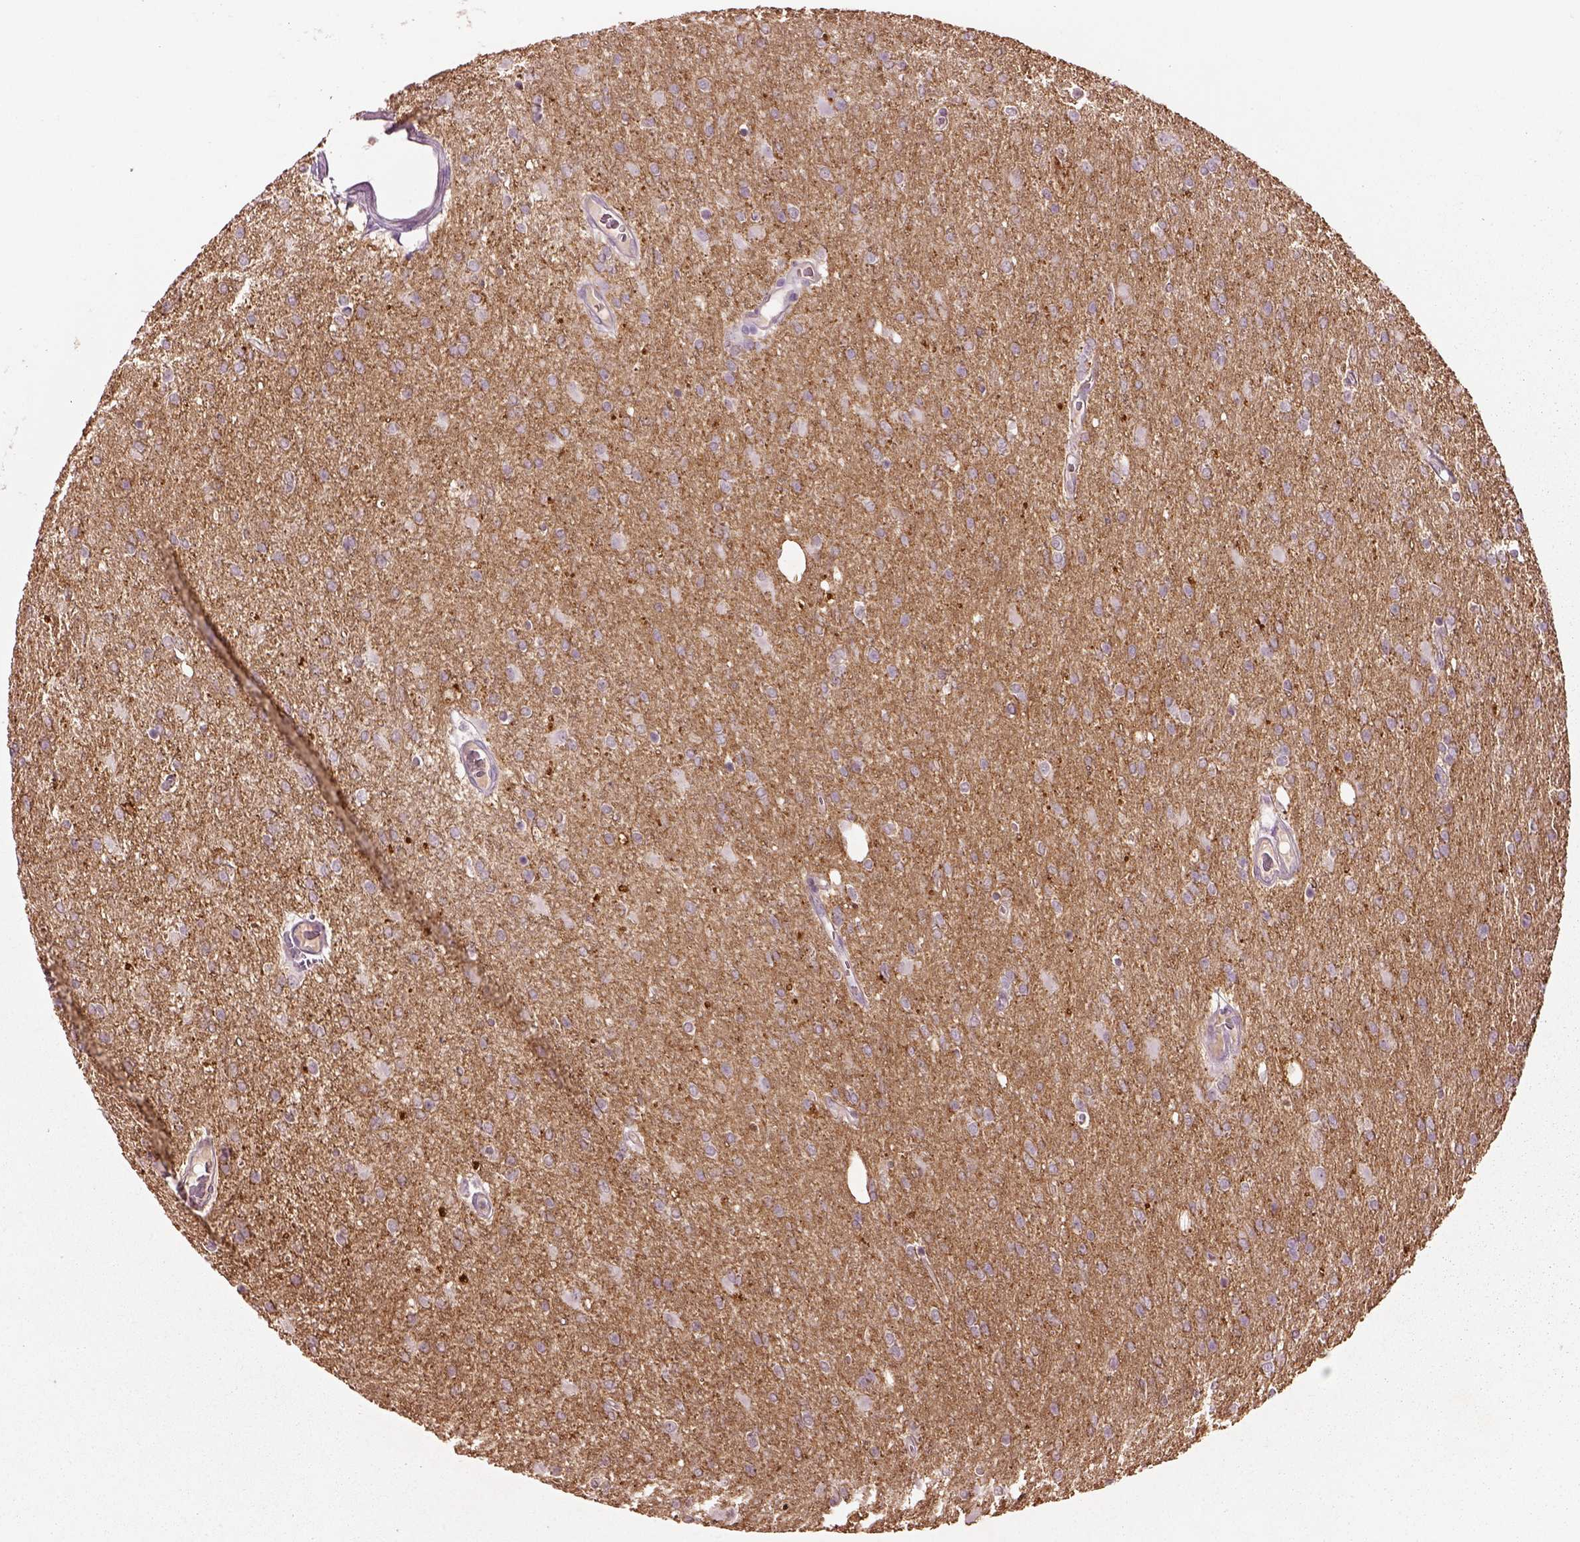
{"staining": {"intensity": "negative", "quantity": "none", "location": "none"}, "tissue": "glioma", "cell_type": "Tumor cells", "image_type": "cancer", "snomed": [{"axis": "morphology", "description": "Glioma, malignant, High grade"}, {"axis": "topography", "description": "Cerebral cortex"}], "caption": "A histopathology image of human glioma is negative for staining in tumor cells.", "gene": "KCNIP3", "patient": {"sex": "male", "age": 70}}